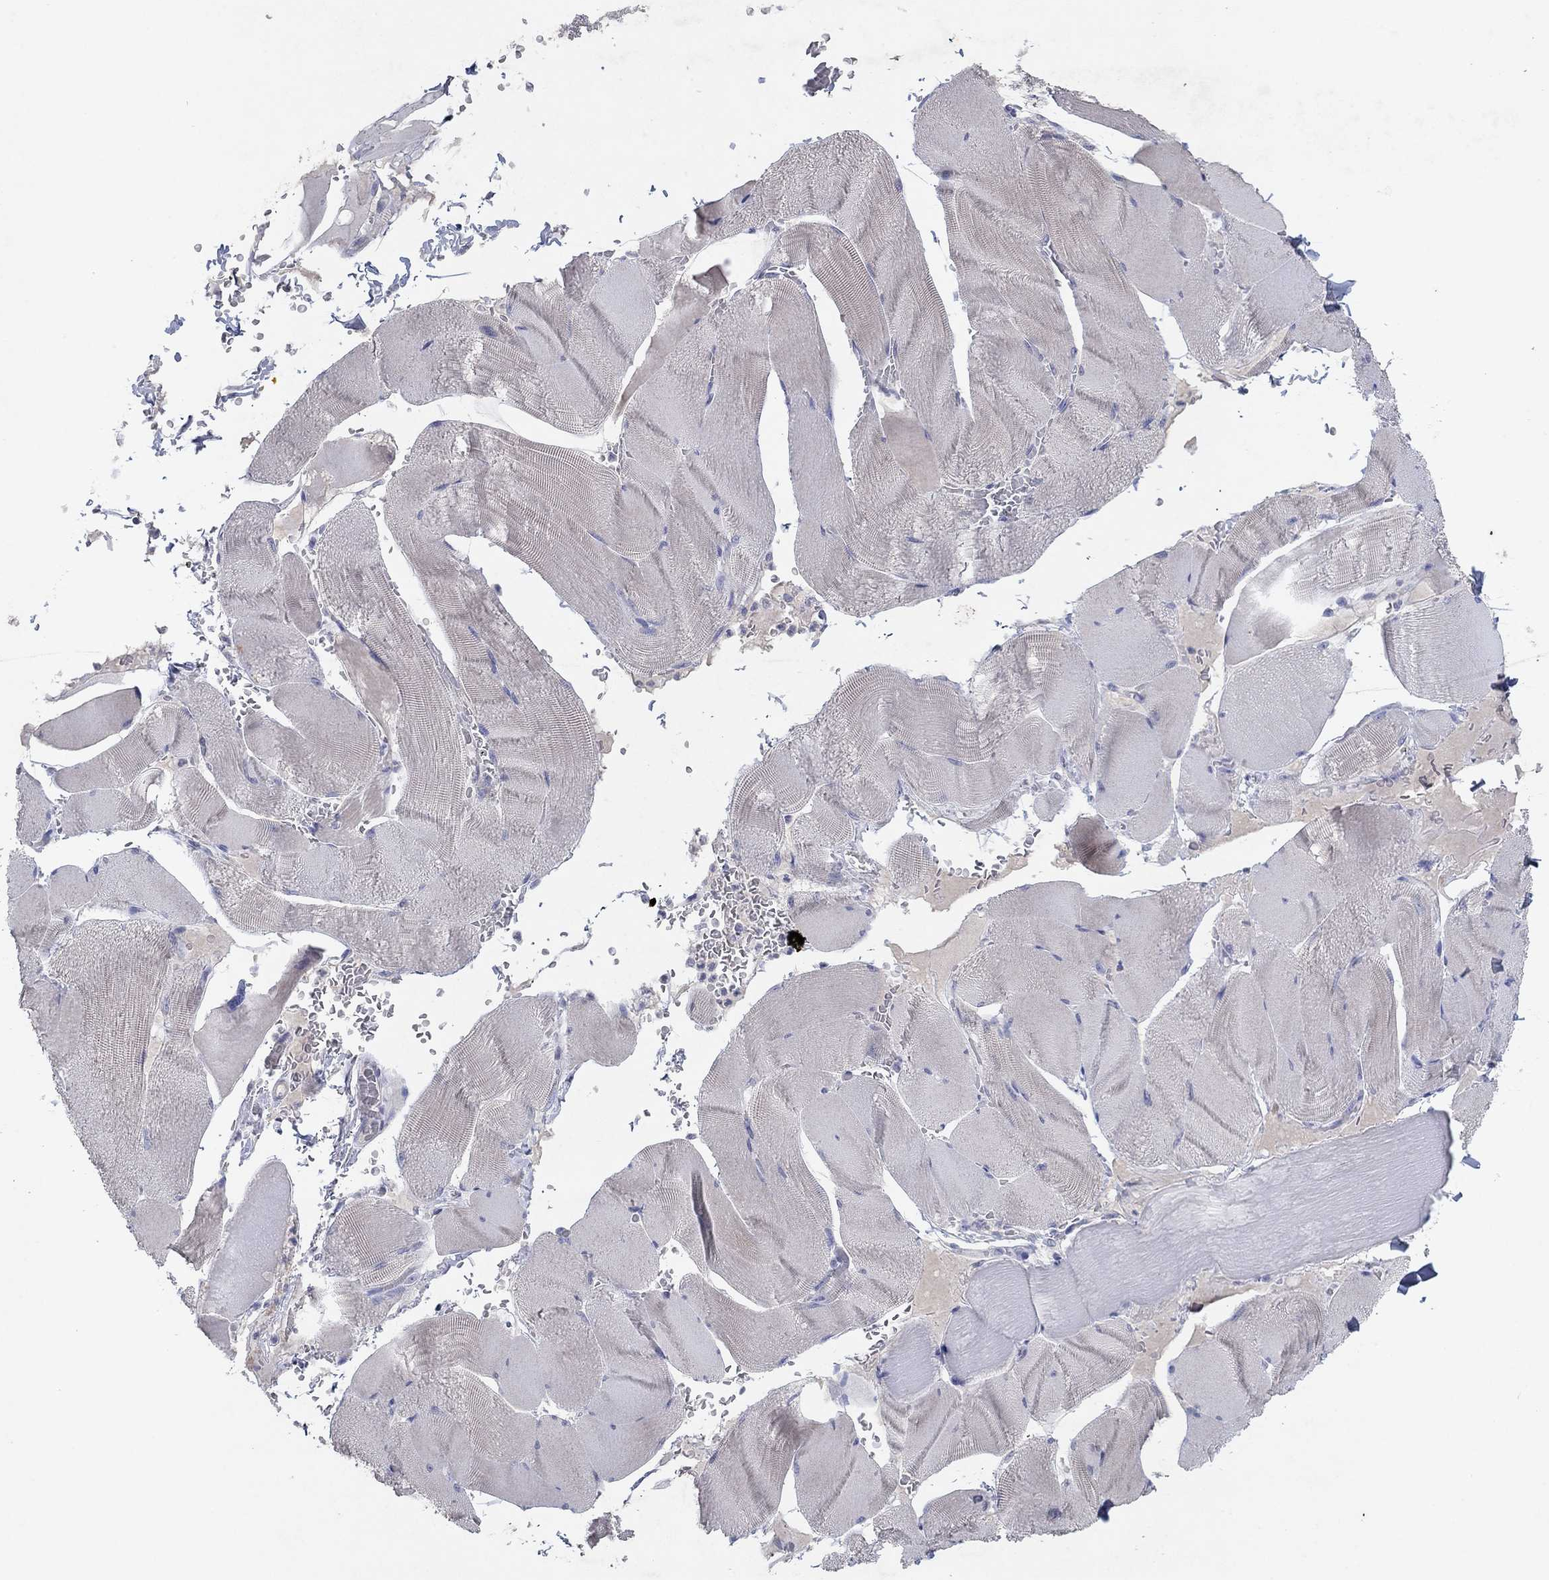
{"staining": {"intensity": "negative", "quantity": "none", "location": "none"}, "tissue": "skeletal muscle", "cell_type": "Myocytes", "image_type": "normal", "snomed": [{"axis": "morphology", "description": "Normal tissue, NOS"}, {"axis": "topography", "description": "Skeletal muscle"}], "caption": "Image shows no significant protein expression in myocytes of unremarkable skeletal muscle.", "gene": "KRT40", "patient": {"sex": "male", "age": 56}}